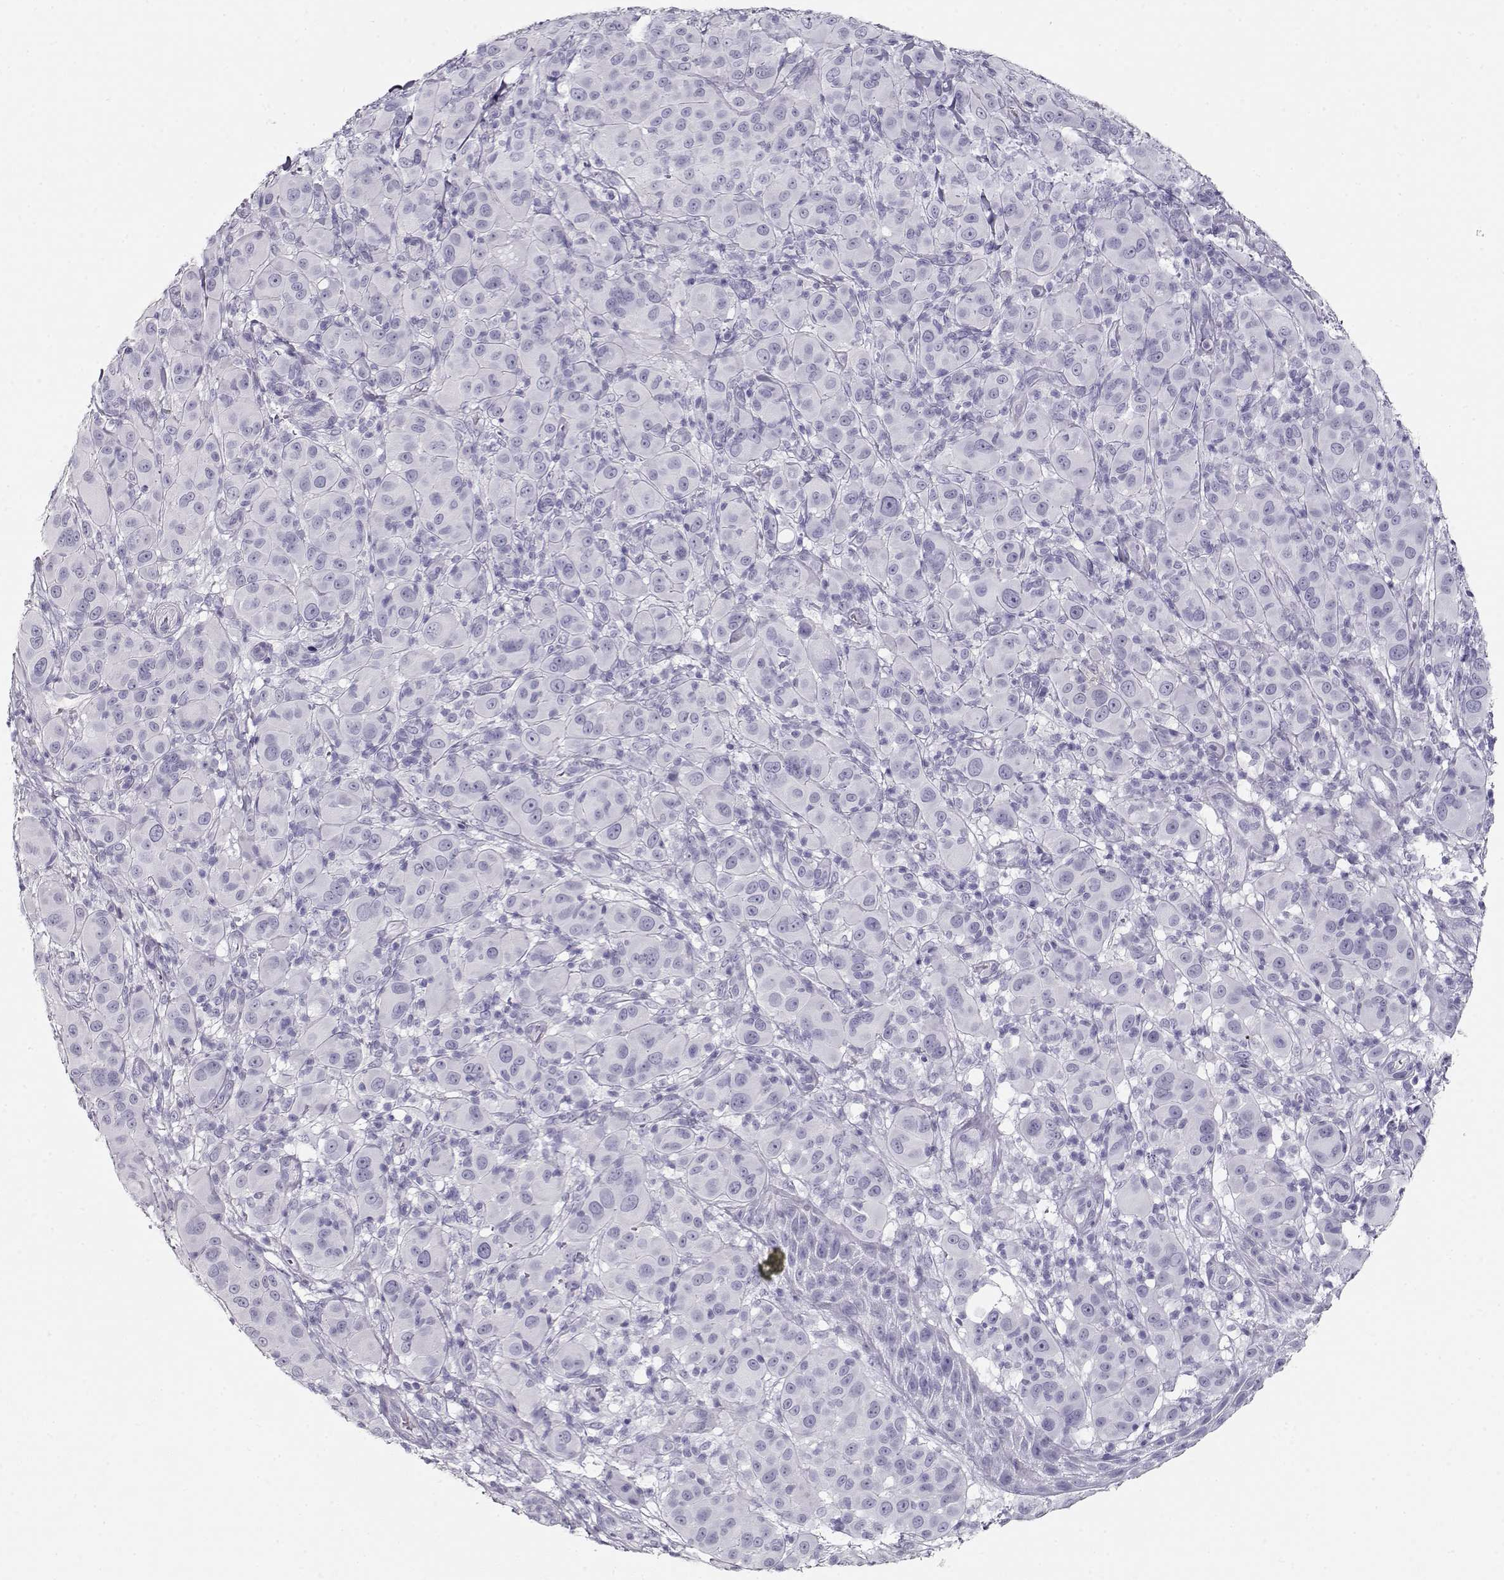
{"staining": {"intensity": "negative", "quantity": "none", "location": "none"}, "tissue": "melanoma", "cell_type": "Tumor cells", "image_type": "cancer", "snomed": [{"axis": "morphology", "description": "Malignant melanoma, NOS"}, {"axis": "topography", "description": "Skin"}], "caption": "Immunohistochemistry histopathology image of melanoma stained for a protein (brown), which exhibits no expression in tumor cells.", "gene": "MAGEC1", "patient": {"sex": "female", "age": 87}}